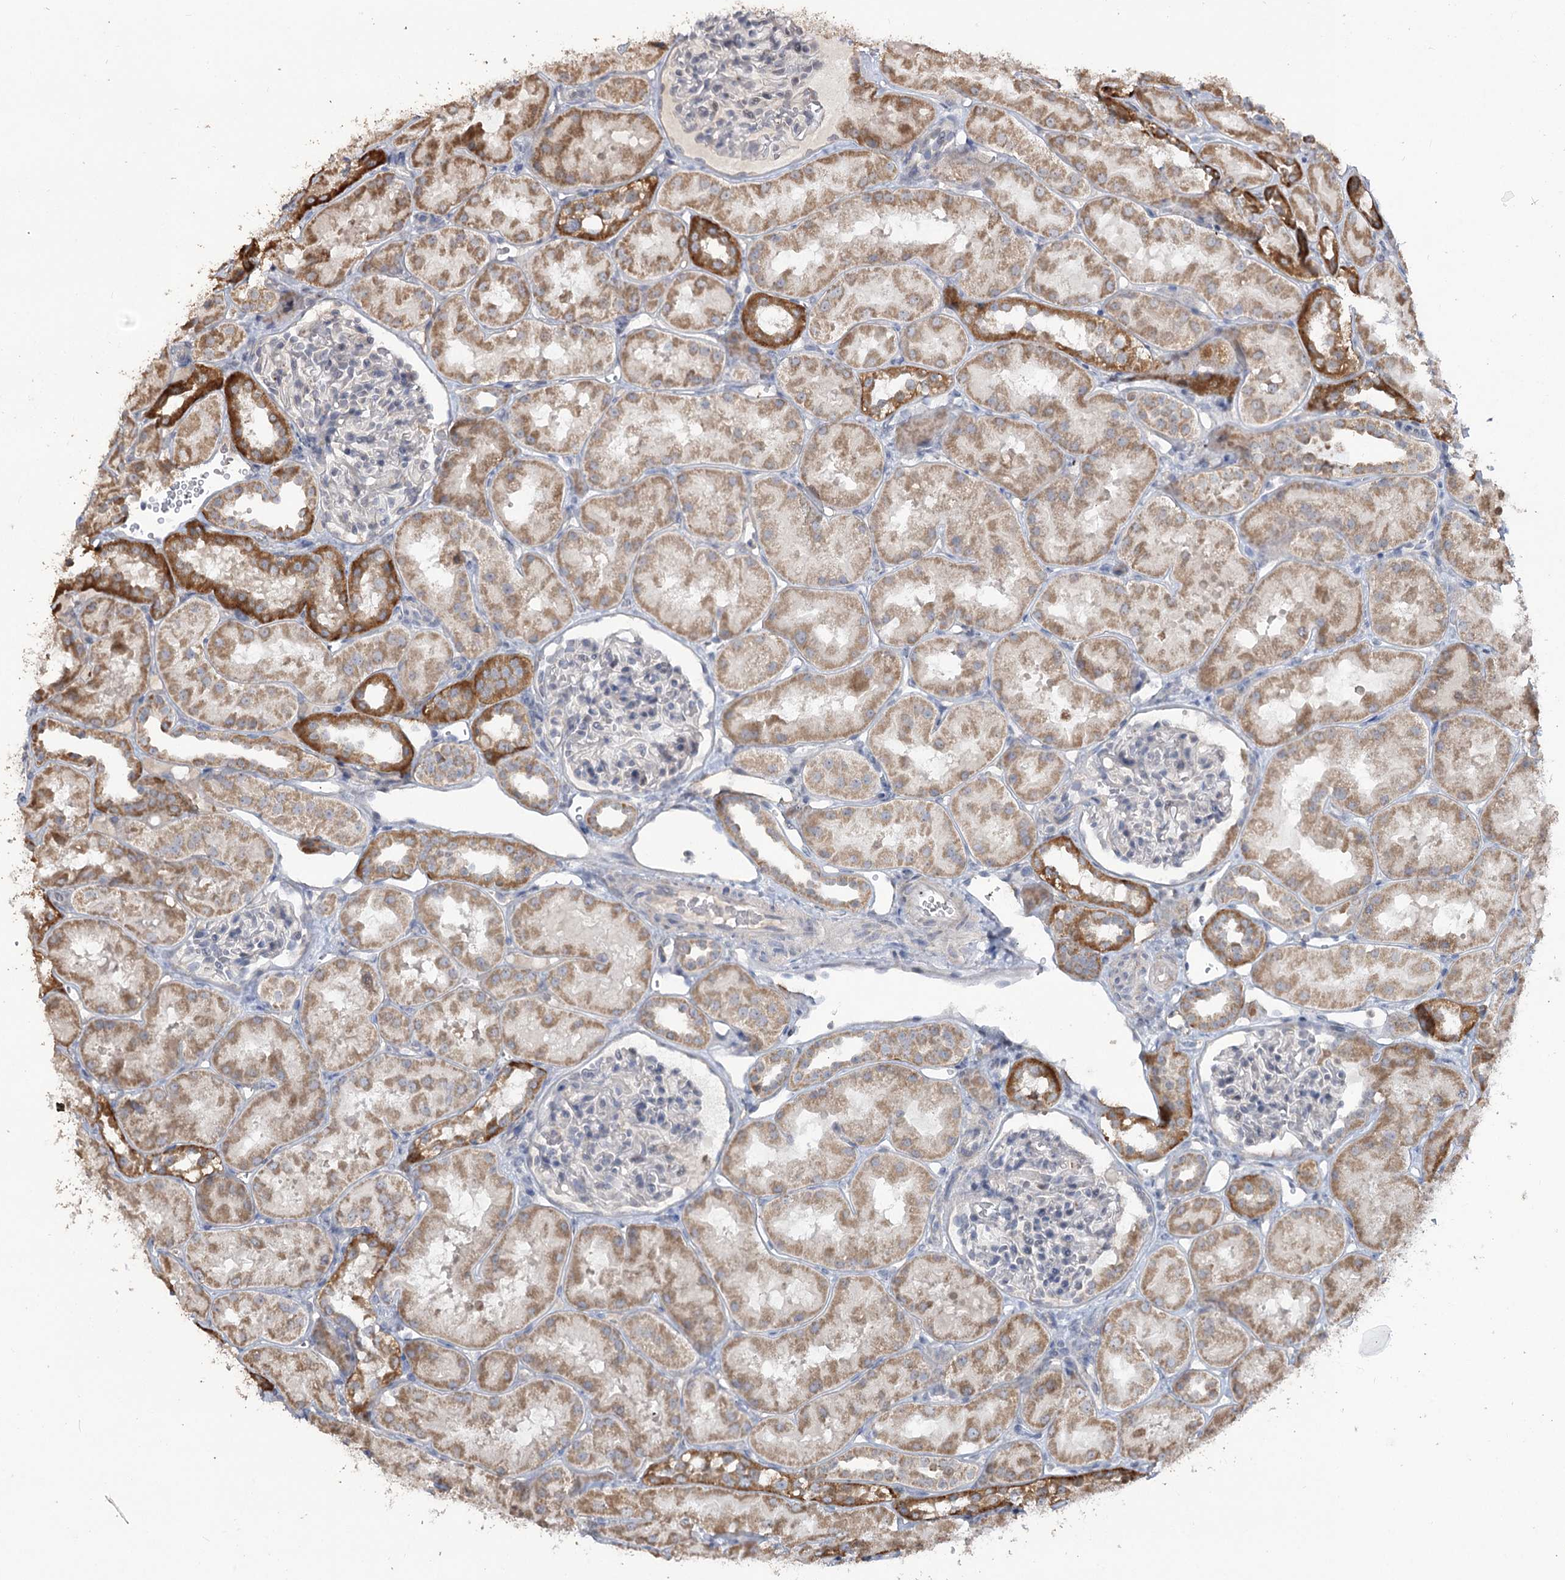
{"staining": {"intensity": "negative", "quantity": "none", "location": "none"}, "tissue": "kidney", "cell_type": "Cells in glomeruli", "image_type": "normal", "snomed": [{"axis": "morphology", "description": "Normal tissue, NOS"}, {"axis": "topography", "description": "Kidney"}, {"axis": "topography", "description": "Urinary bladder"}], "caption": "Immunohistochemistry (IHC) of unremarkable human kidney displays no positivity in cells in glomeruli.", "gene": "RUFY4", "patient": {"sex": "male", "age": 16}}